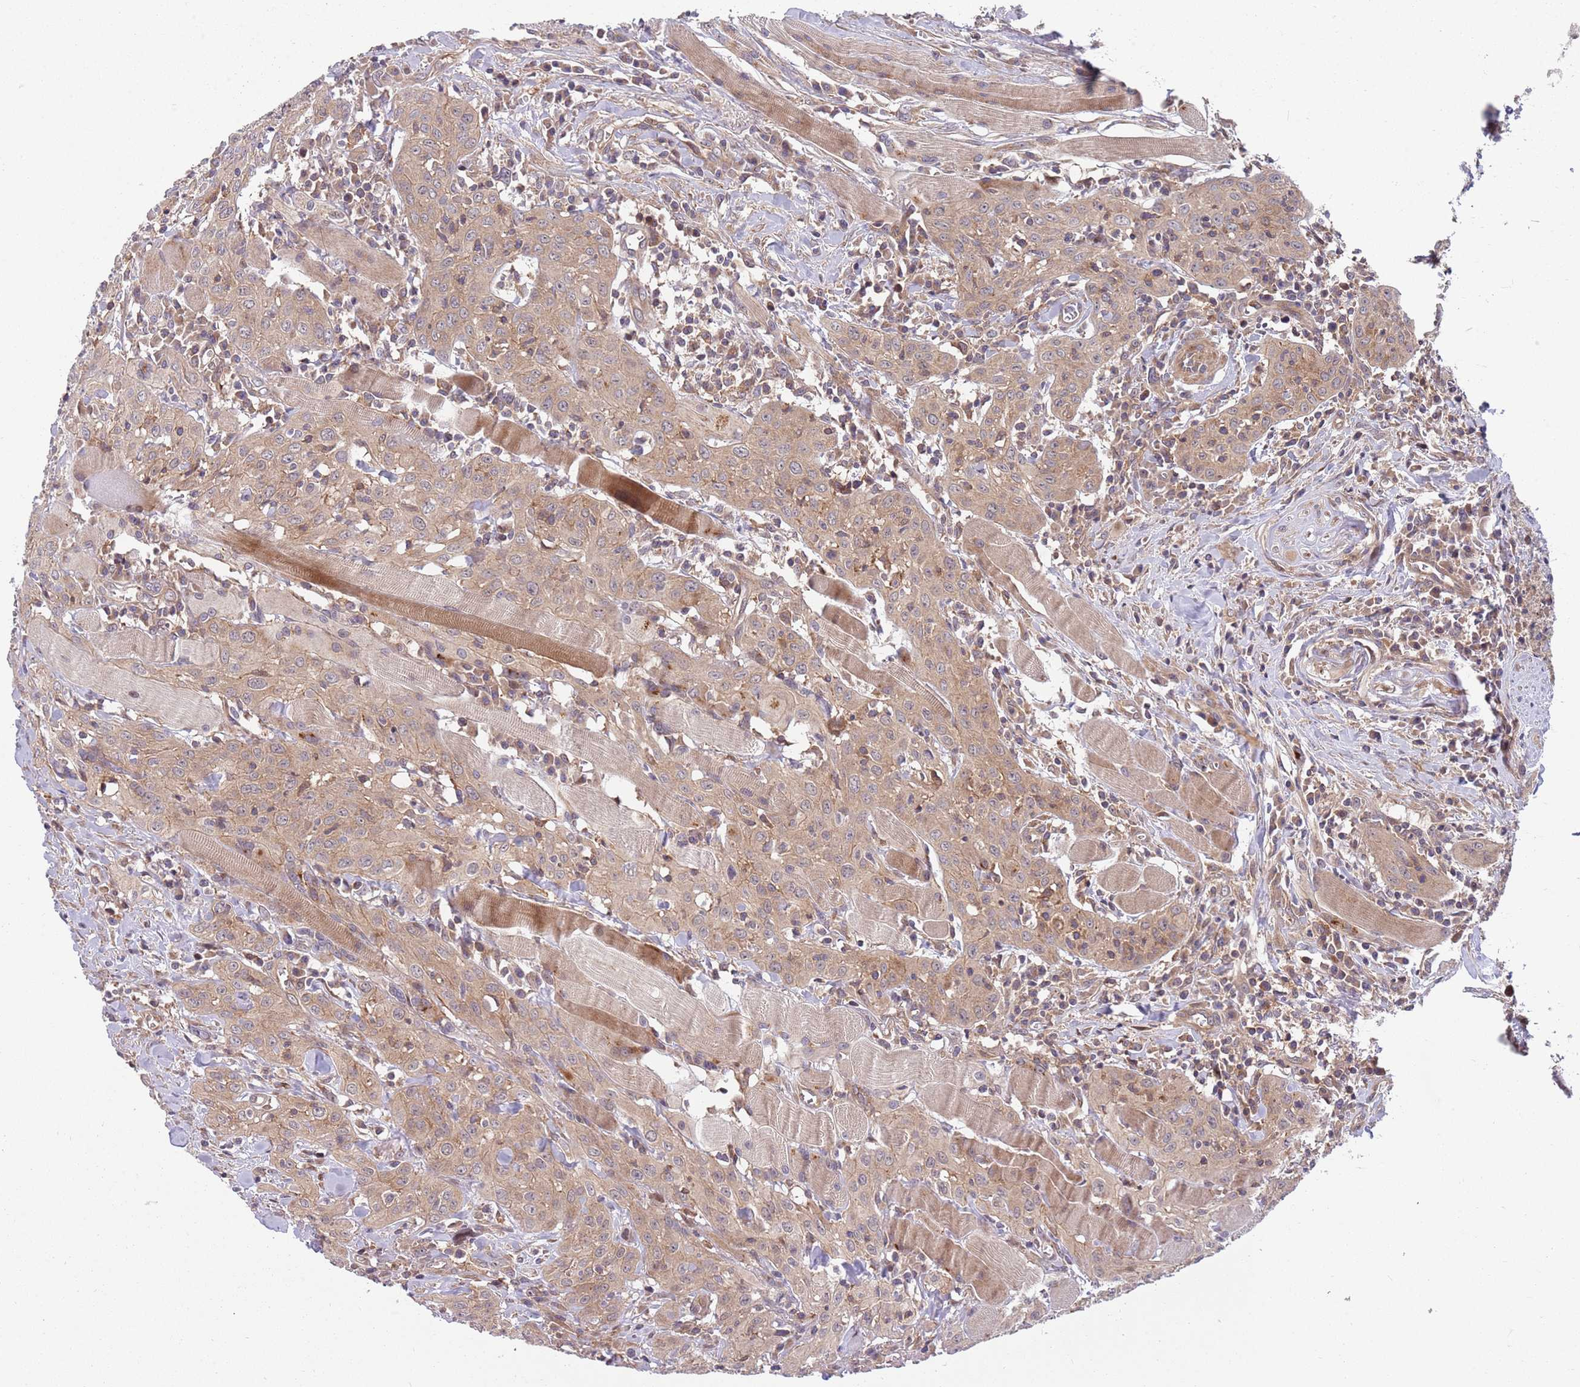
{"staining": {"intensity": "weak", "quantity": ">75%", "location": "cytoplasmic/membranous"}, "tissue": "head and neck cancer", "cell_type": "Tumor cells", "image_type": "cancer", "snomed": [{"axis": "morphology", "description": "Squamous cell carcinoma, NOS"}, {"axis": "topography", "description": "Oral tissue"}, {"axis": "topography", "description": "Head-Neck"}], "caption": "Human head and neck cancer stained with a protein marker exhibits weak staining in tumor cells.", "gene": "GGA1", "patient": {"sex": "female", "age": 70}}